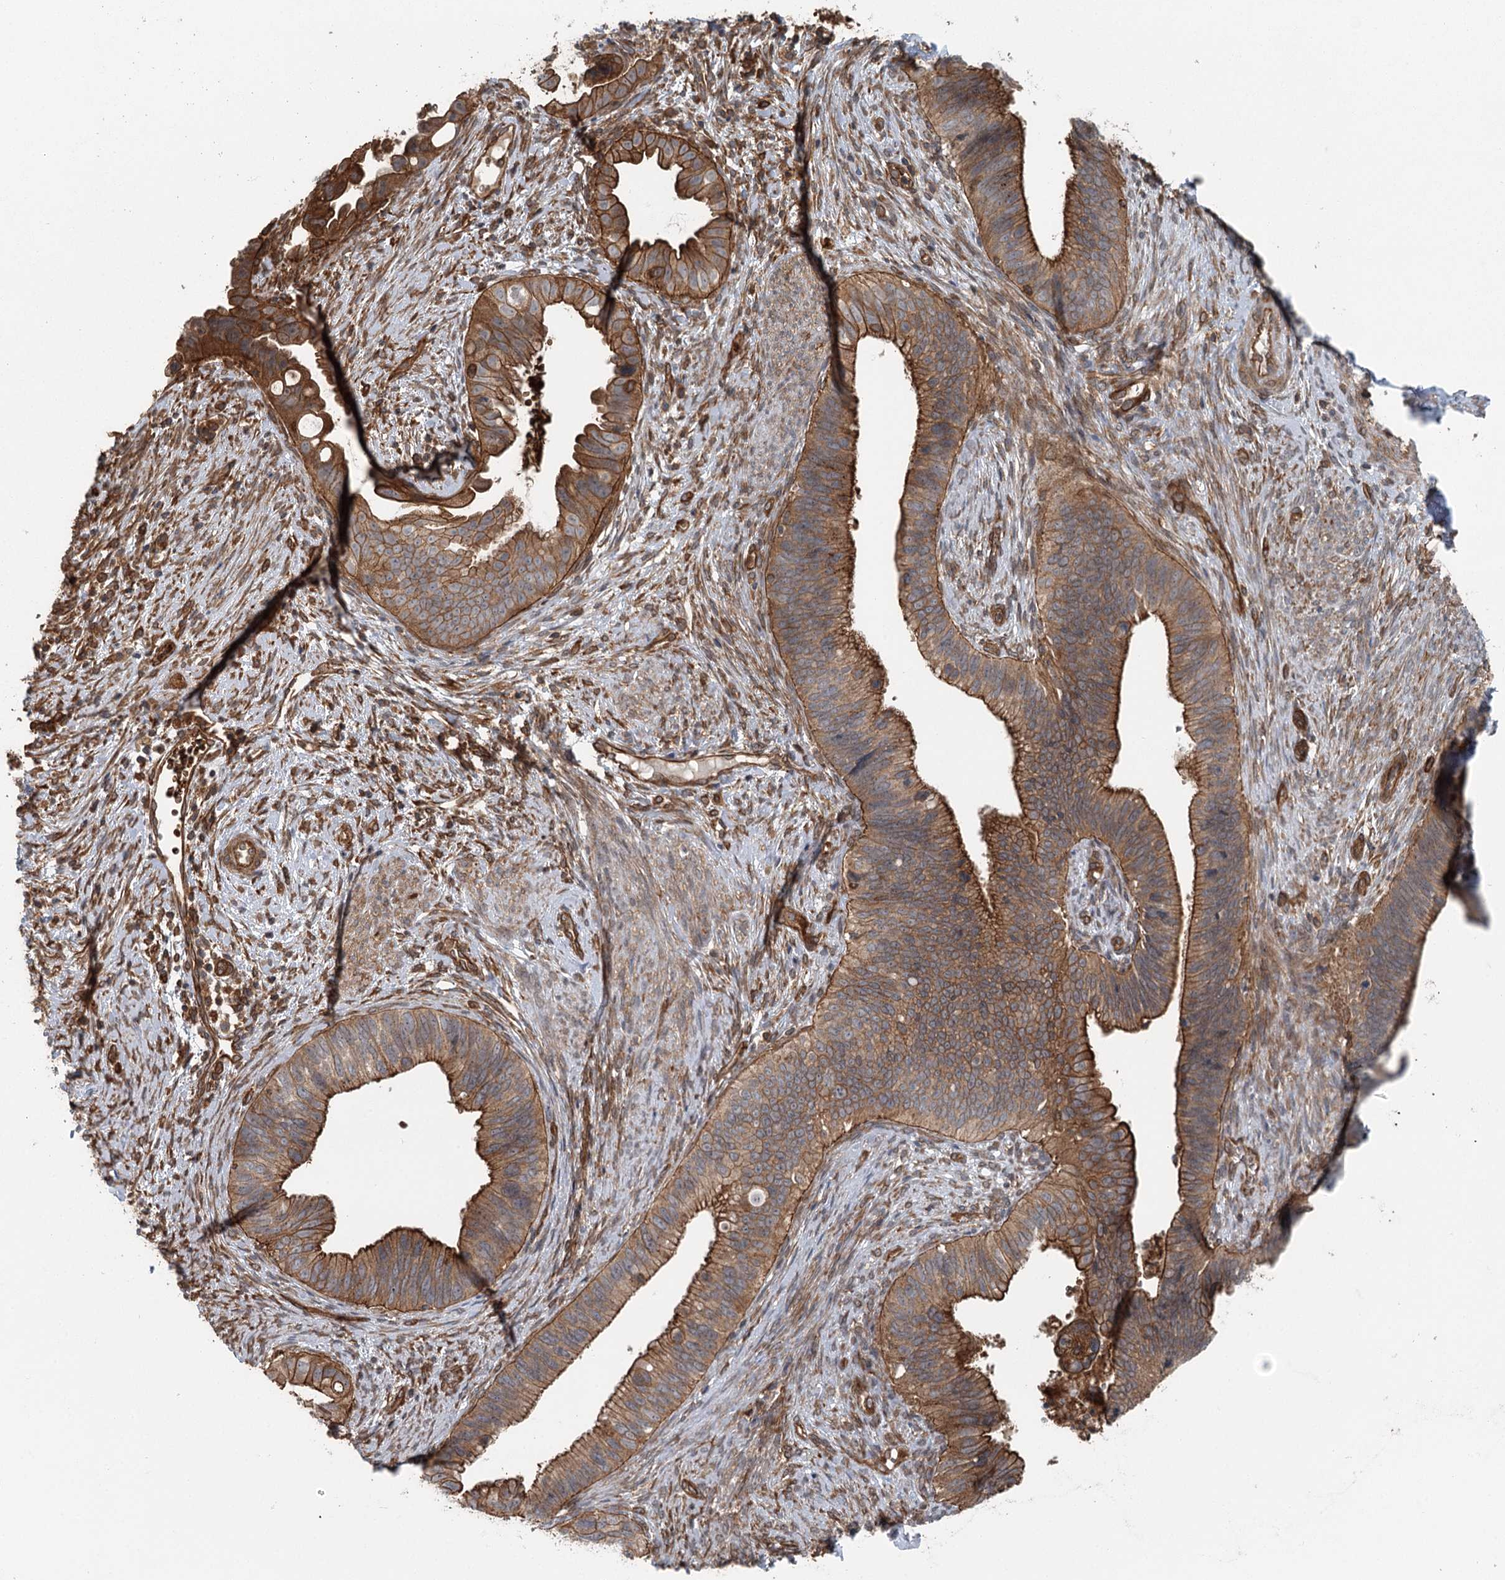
{"staining": {"intensity": "strong", "quantity": ">75%", "location": "cytoplasmic/membranous"}, "tissue": "cervical cancer", "cell_type": "Tumor cells", "image_type": "cancer", "snomed": [{"axis": "morphology", "description": "Adenocarcinoma, NOS"}, {"axis": "topography", "description": "Cervix"}], "caption": "Strong cytoplasmic/membranous expression is identified in approximately >75% of tumor cells in cervical adenocarcinoma.", "gene": "IQSEC1", "patient": {"sex": "female", "age": 42}}